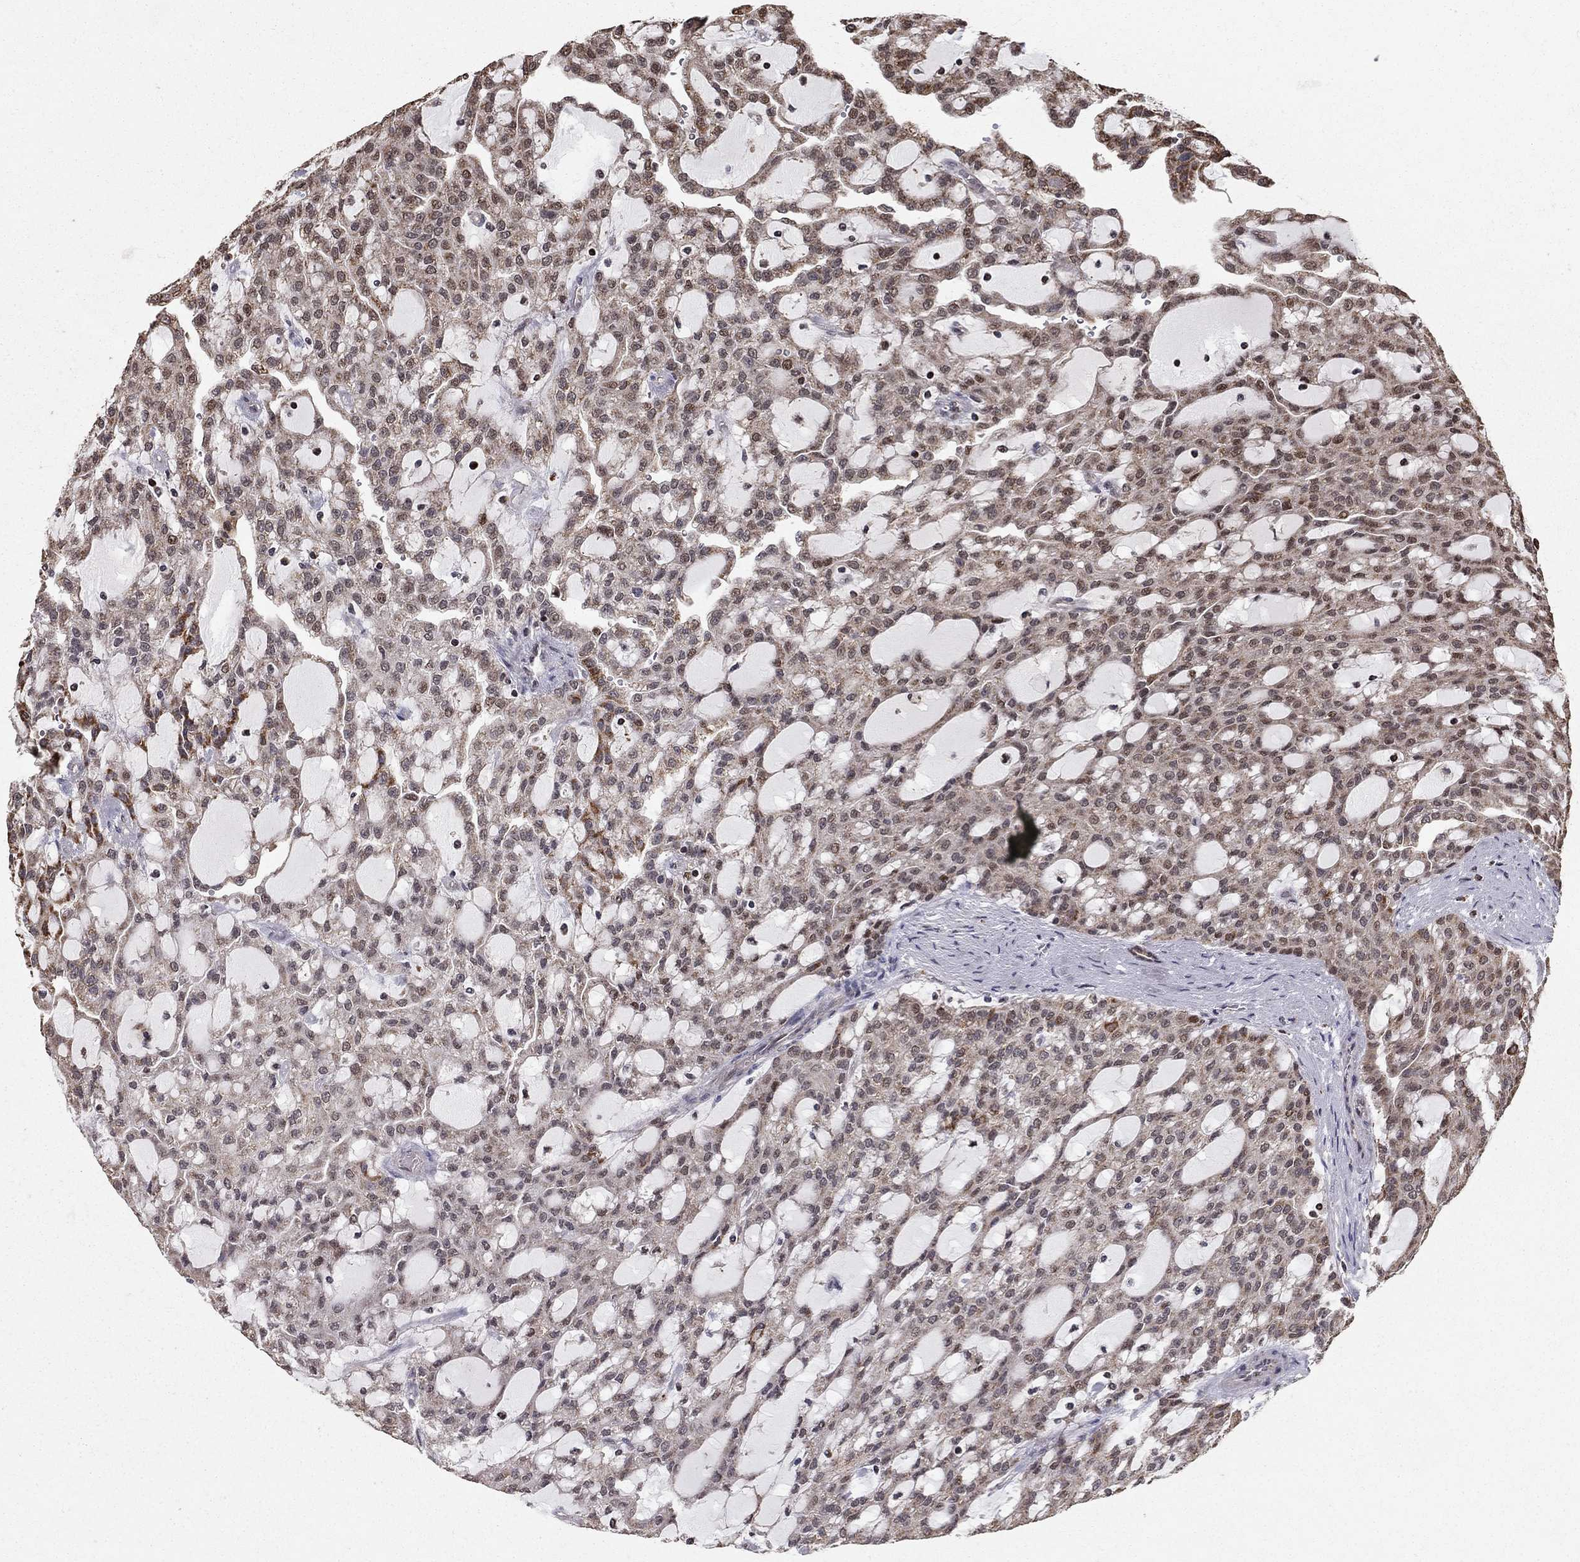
{"staining": {"intensity": "negative", "quantity": "none", "location": "none"}, "tissue": "renal cancer", "cell_type": "Tumor cells", "image_type": "cancer", "snomed": [{"axis": "morphology", "description": "Adenocarcinoma, NOS"}, {"axis": "topography", "description": "Kidney"}], "caption": "Tumor cells are negative for brown protein staining in renal cancer (adenocarcinoma). (Stains: DAB immunohistochemistry with hematoxylin counter stain, Microscopy: brightfield microscopy at high magnification).", "gene": "ACOT13", "patient": {"sex": "male", "age": 63}}